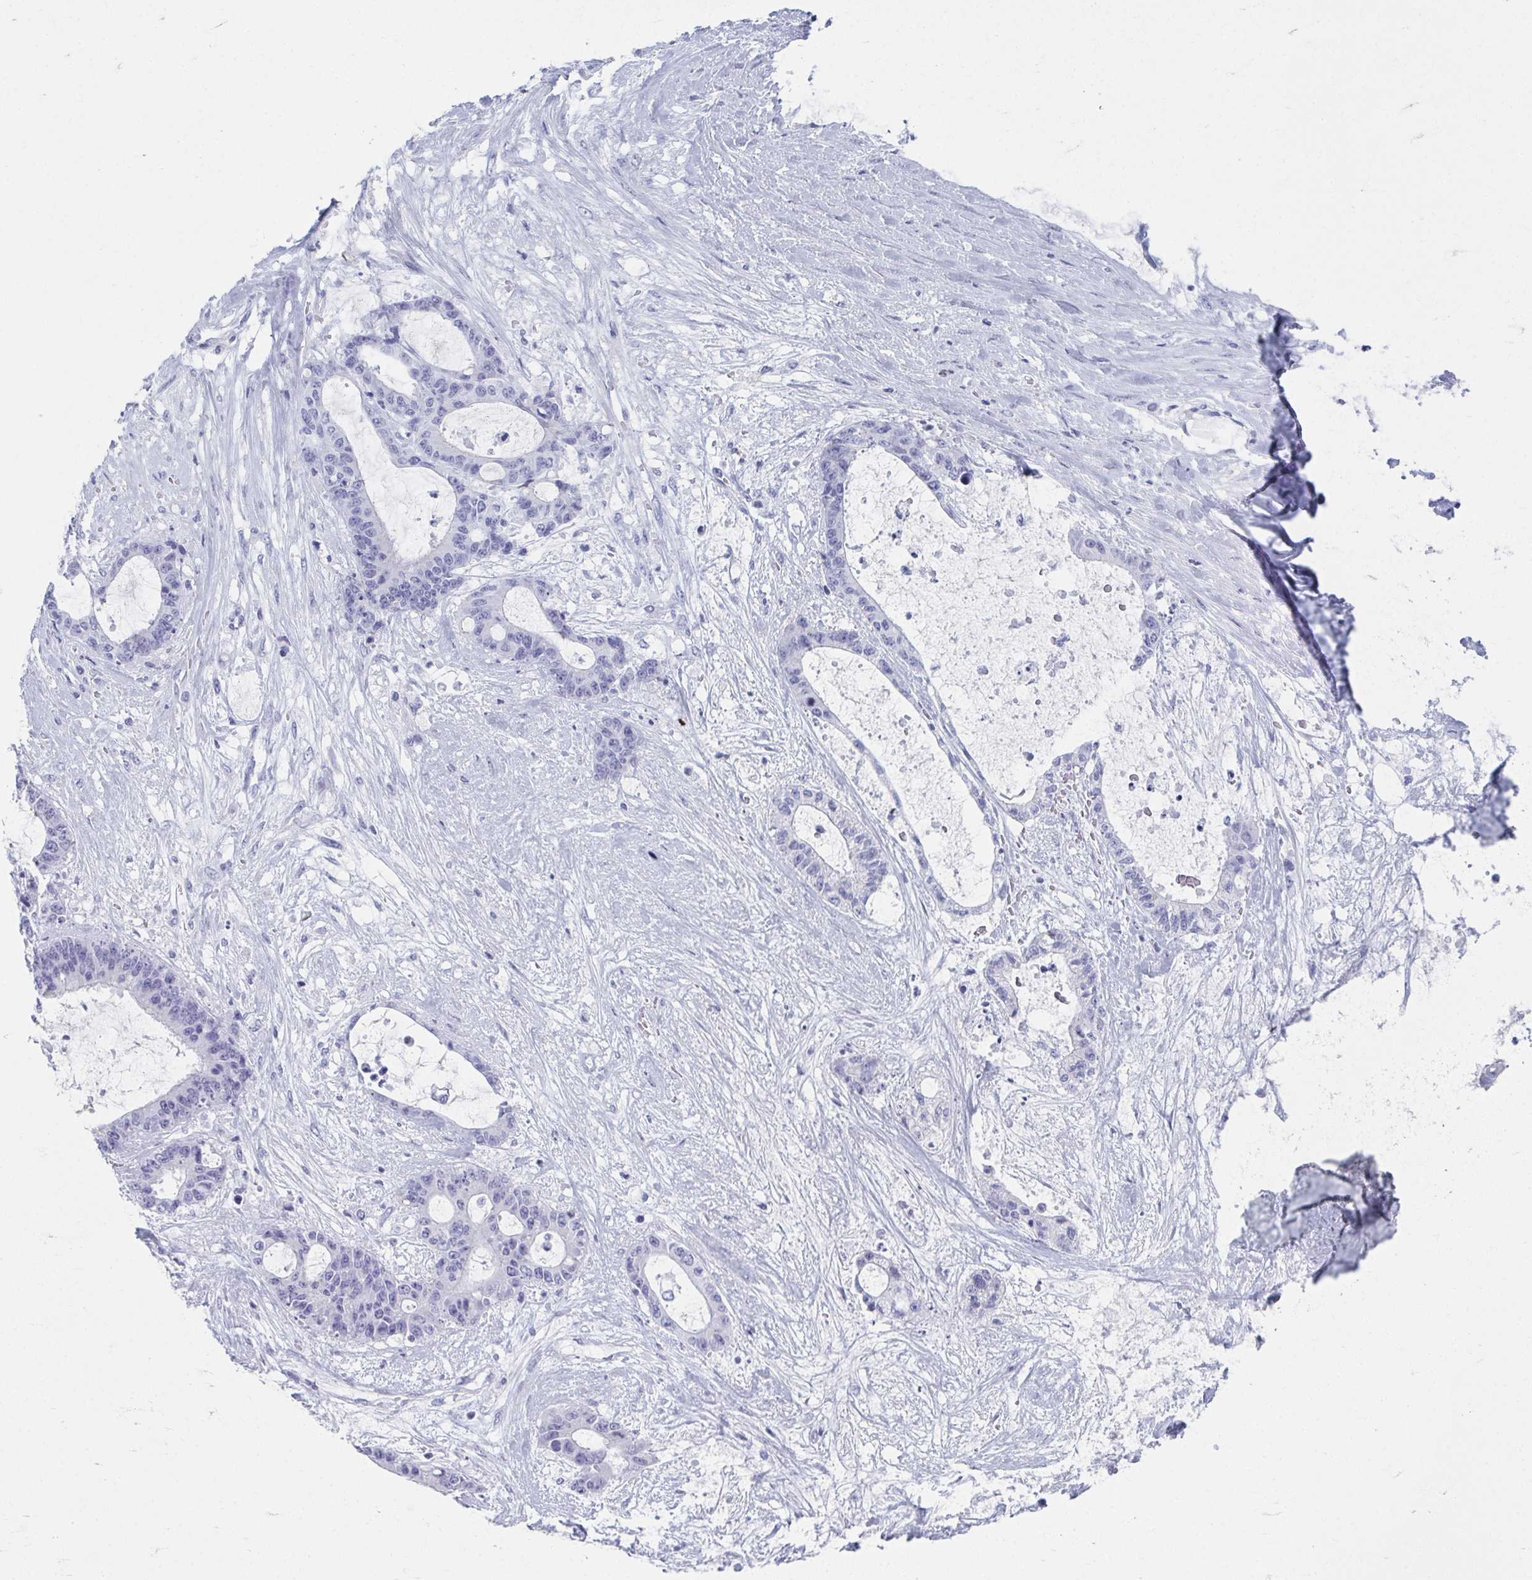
{"staining": {"intensity": "negative", "quantity": "none", "location": "none"}, "tissue": "liver cancer", "cell_type": "Tumor cells", "image_type": "cancer", "snomed": [{"axis": "morphology", "description": "Normal tissue, NOS"}, {"axis": "morphology", "description": "Cholangiocarcinoma"}, {"axis": "topography", "description": "Liver"}, {"axis": "topography", "description": "Peripheral nerve tissue"}], "caption": "Tumor cells show no significant protein expression in liver cancer (cholangiocarcinoma).", "gene": "GHRL", "patient": {"sex": "female", "age": 73}}